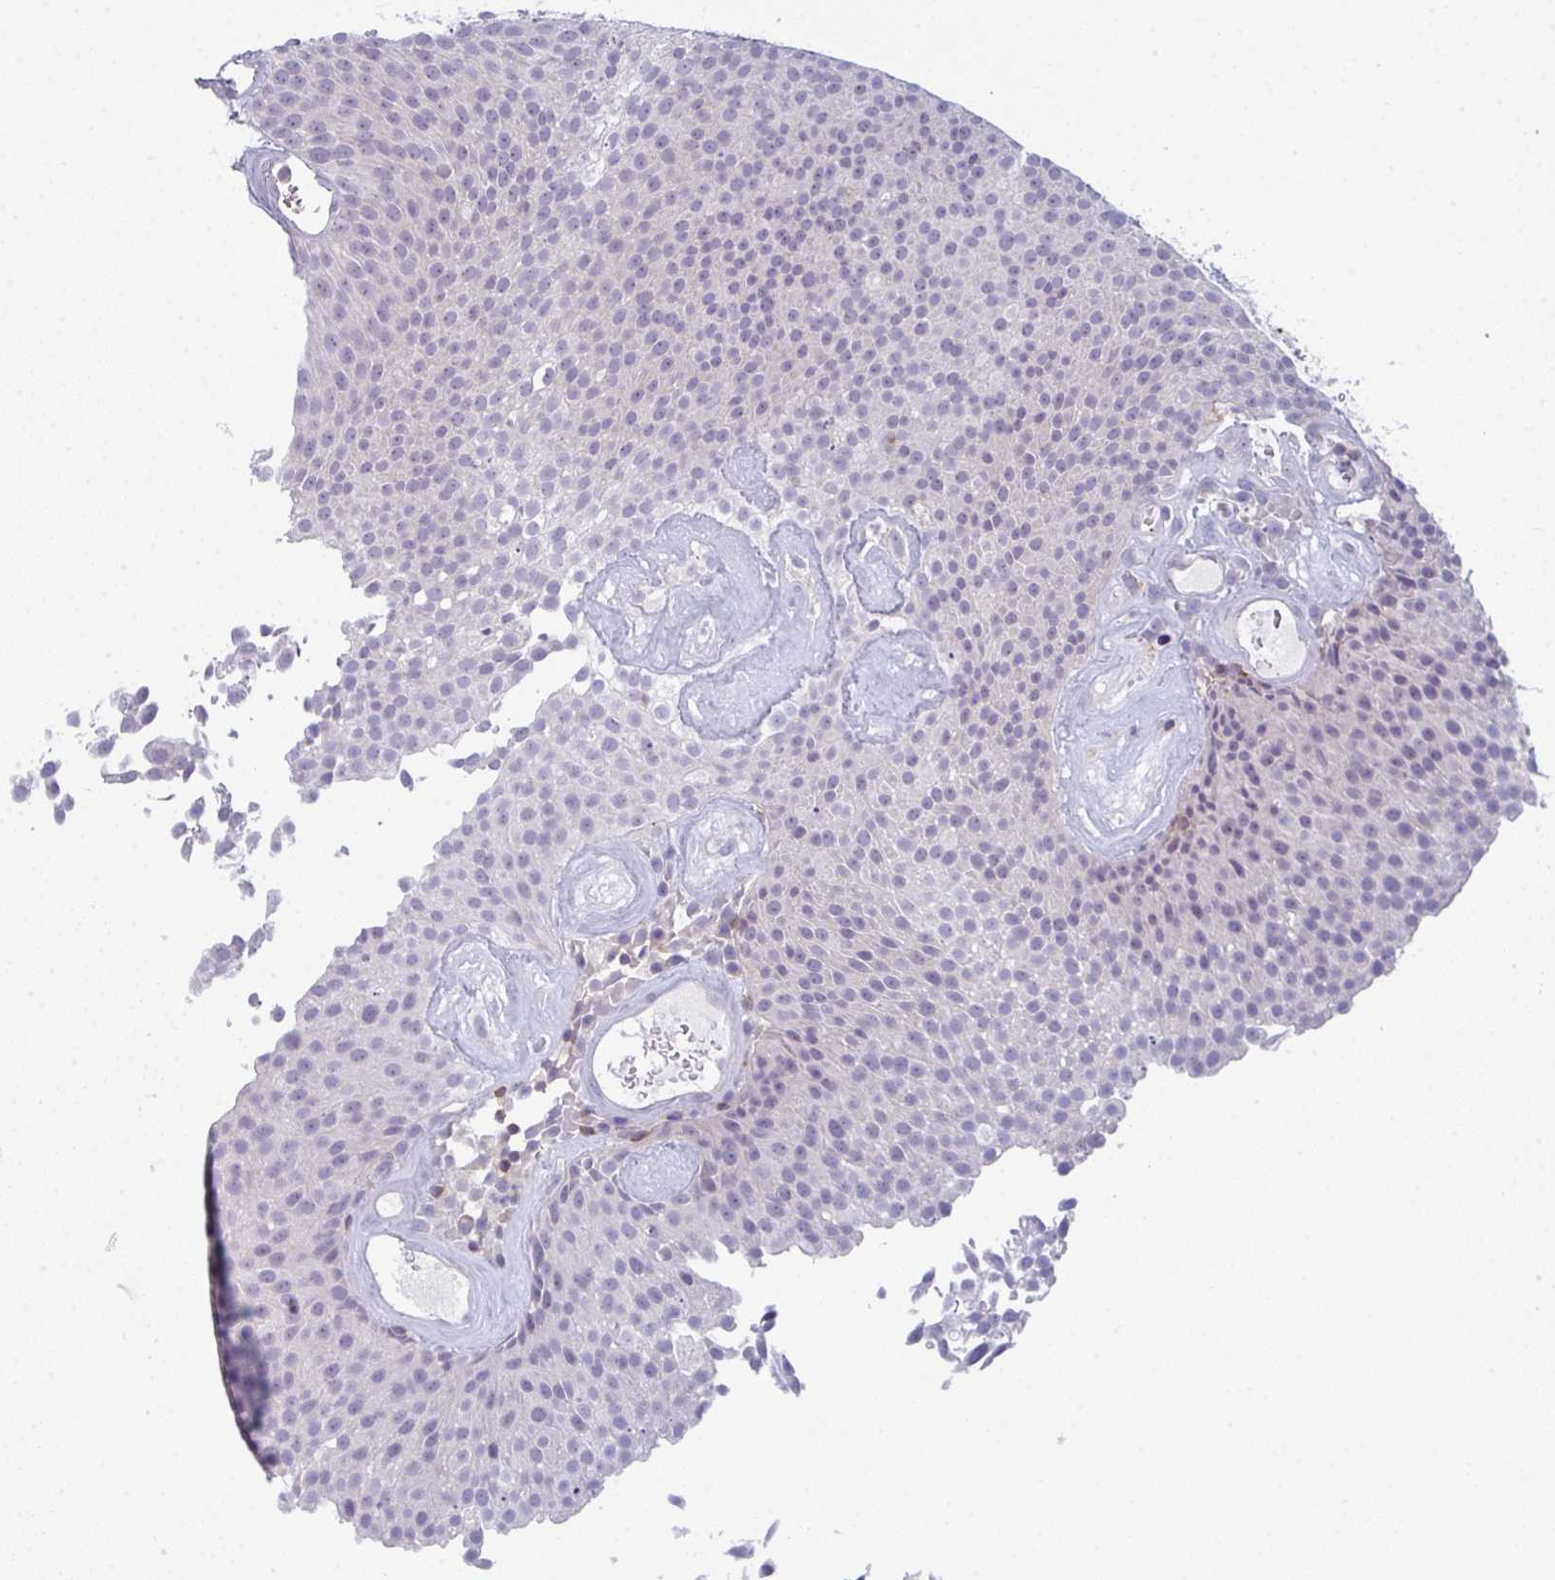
{"staining": {"intensity": "negative", "quantity": "none", "location": "none"}, "tissue": "urothelial cancer", "cell_type": "Tumor cells", "image_type": "cancer", "snomed": [{"axis": "morphology", "description": "Urothelial carcinoma, Low grade"}, {"axis": "topography", "description": "Urinary bladder"}], "caption": "Tumor cells are negative for protein expression in human urothelial carcinoma (low-grade). (DAB (3,3'-diaminobenzidine) IHC visualized using brightfield microscopy, high magnification).", "gene": "CD80", "patient": {"sex": "female", "age": 79}}